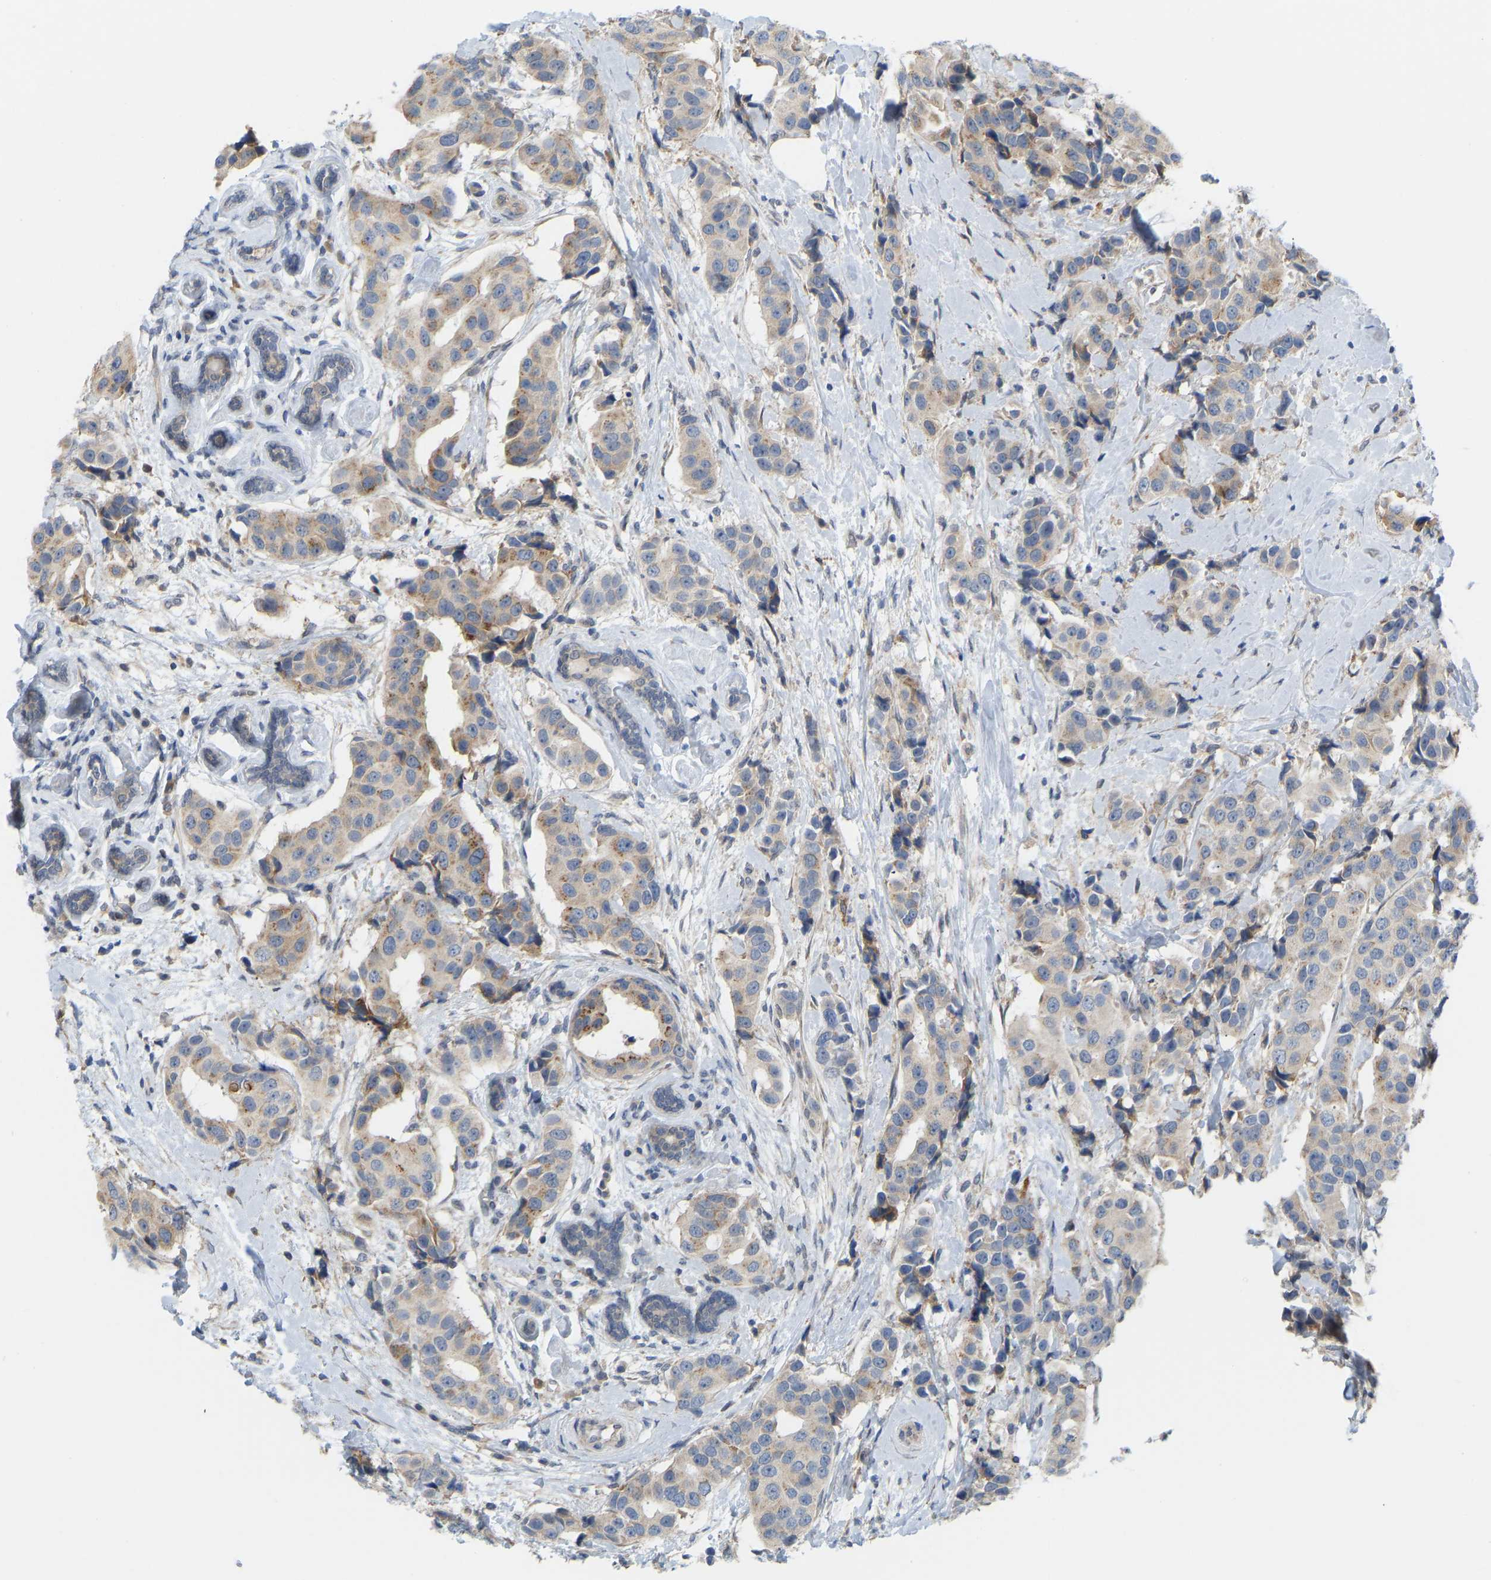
{"staining": {"intensity": "moderate", "quantity": "<25%", "location": "cytoplasmic/membranous"}, "tissue": "breast cancer", "cell_type": "Tumor cells", "image_type": "cancer", "snomed": [{"axis": "morphology", "description": "Normal tissue, NOS"}, {"axis": "morphology", "description": "Duct carcinoma"}, {"axis": "topography", "description": "Breast"}], "caption": "Immunohistochemistry (IHC) of human intraductal carcinoma (breast) demonstrates low levels of moderate cytoplasmic/membranous expression in approximately <25% of tumor cells. The staining is performed using DAB (3,3'-diaminobenzidine) brown chromogen to label protein expression. The nuclei are counter-stained blue using hematoxylin.", "gene": "BEND3", "patient": {"sex": "female", "age": 39}}